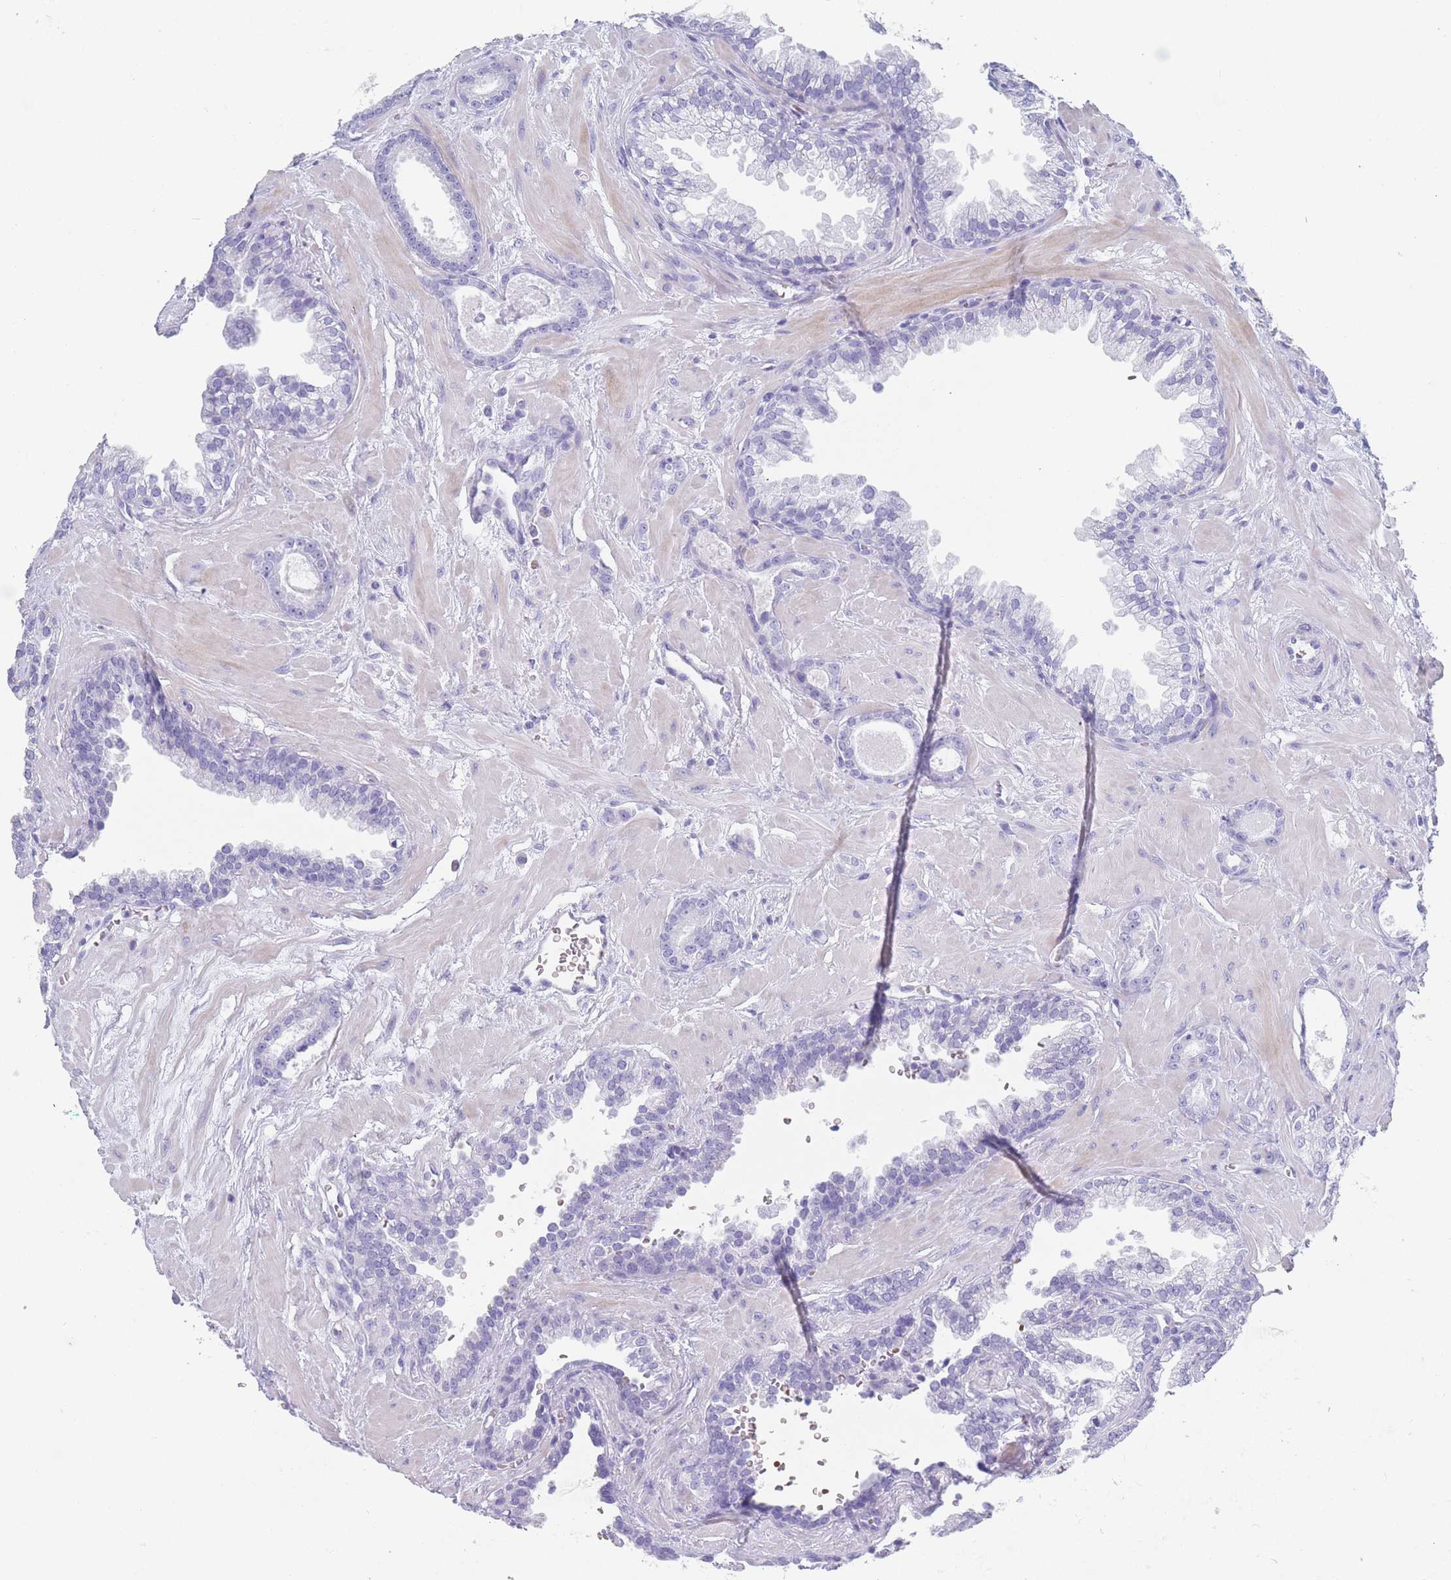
{"staining": {"intensity": "negative", "quantity": "none", "location": "none"}, "tissue": "prostate cancer", "cell_type": "Tumor cells", "image_type": "cancer", "snomed": [{"axis": "morphology", "description": "Adenocarcinoma, Low grade"}, {"axis": "topography", "description": "Prostate"}], "caption": "IHC image of neoplastic tissue: human prostate adenocarcinoma (low-grade) stained with DAB (3,3'-diaminobenzidine) reveals no significant protein staining in tumor cells.", "gene": "OR5D16", "patient": {"sex": "male", "age": 60}}